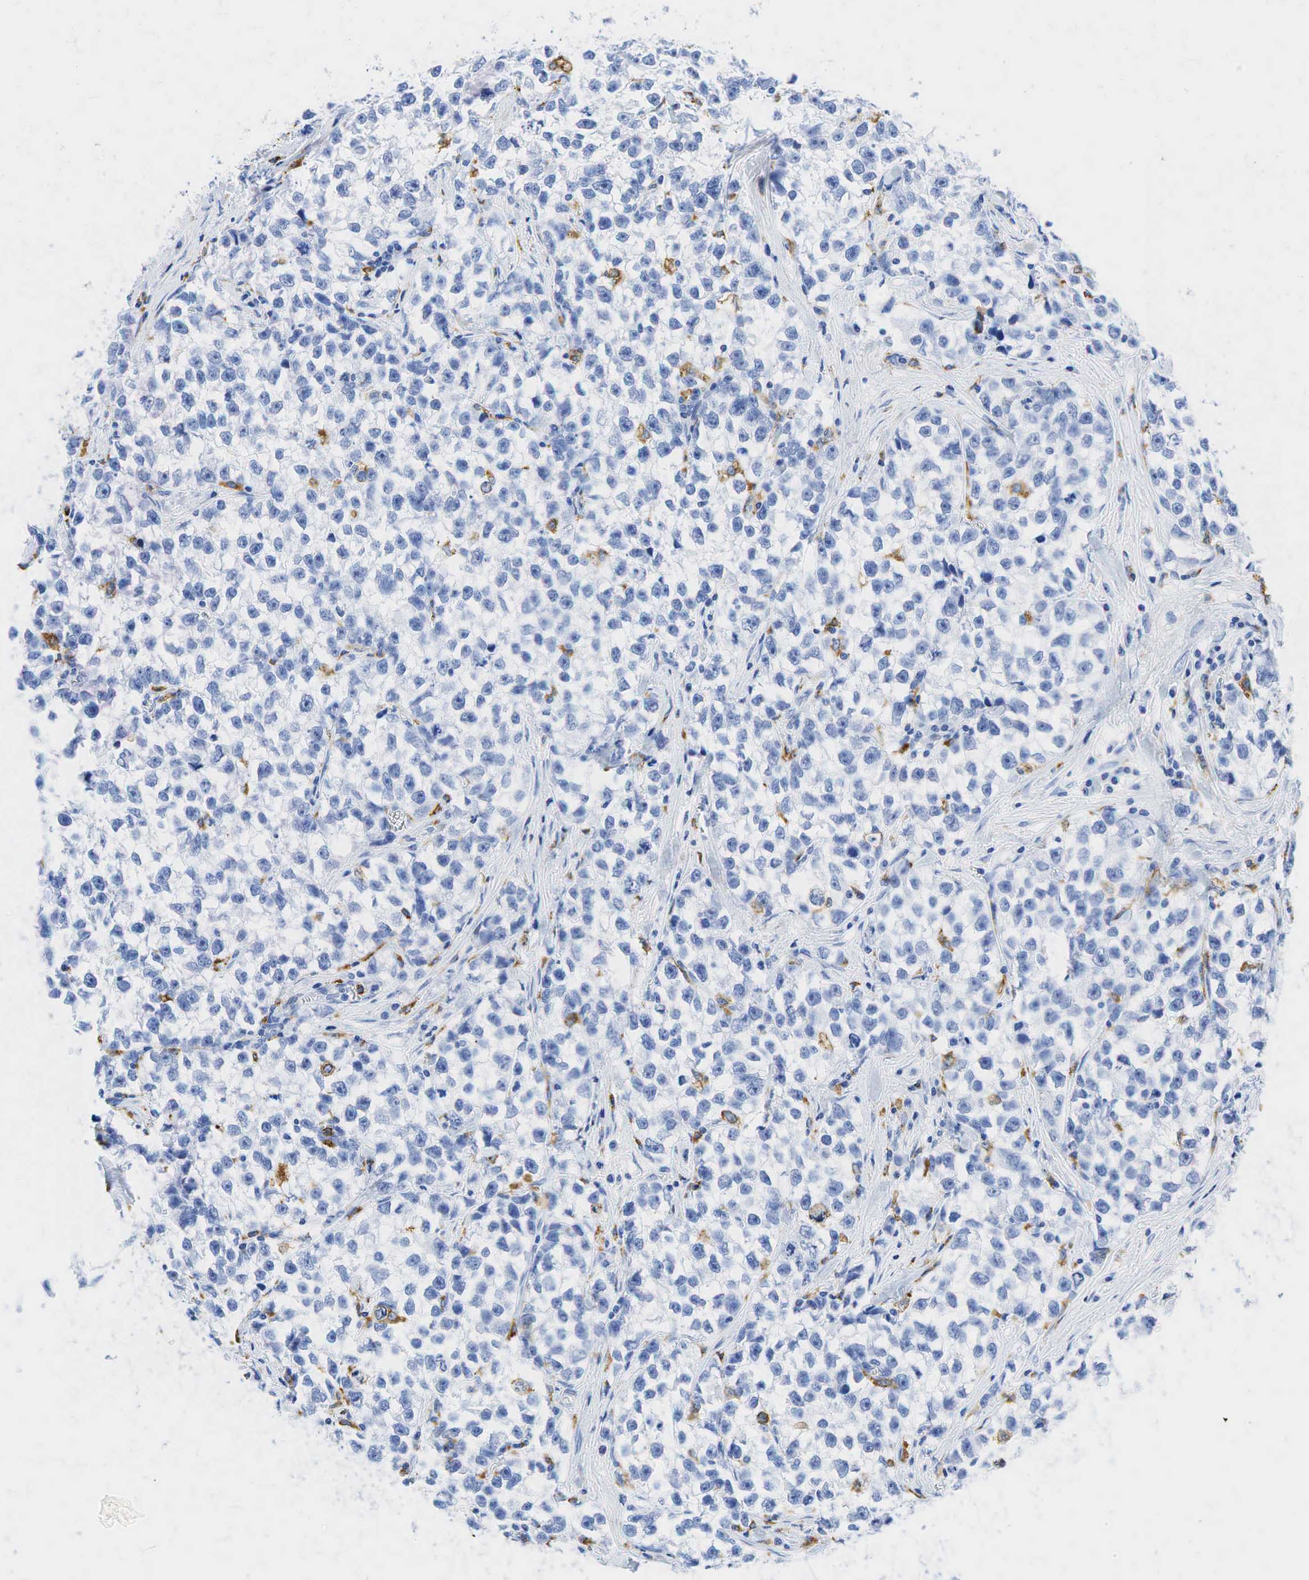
{"staining": {"intensity": "negative", "quantity": "none", "location": "none"}, "tissue": "testis cancer", "cell_type": "Tumor cells", "image_type": "cancer", "snomed": [{"axis": "morphology", "description": "Seminoma, NOS"}, {"axis": "morphology", "description": "Carcinoma, Embryonal, NOS"}, {"axis": "topography", "description": "Testis"}], "caption": "Immunohistochemical staining of seminoma (testis) displays no significant expression in tumor cells.", "gene": "CD68", "patient": {"sex": "male", "age": 30}}